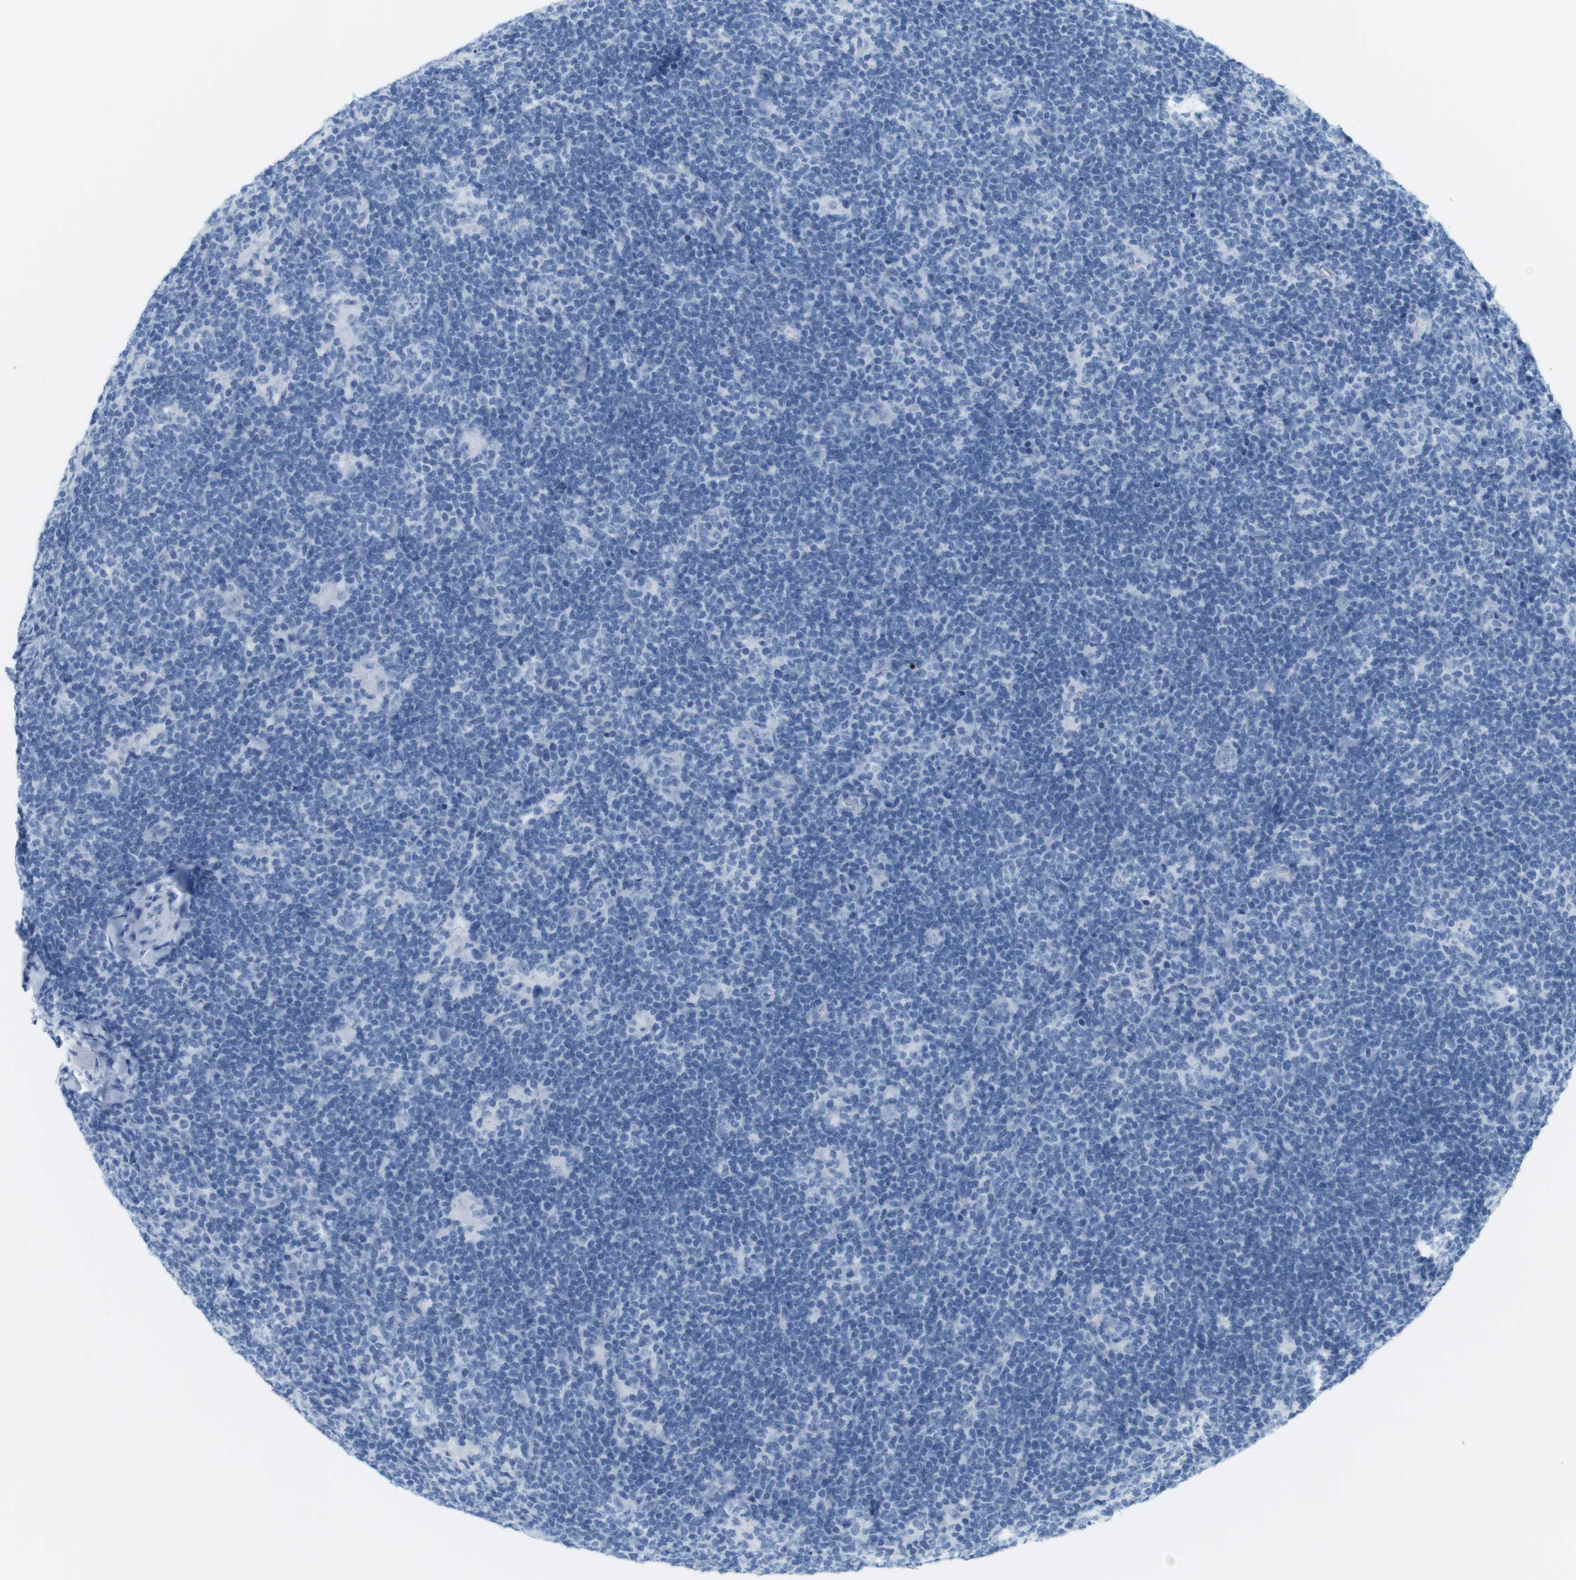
{"staining": {"intensity": "negative", "quantity": "none", "location": "none"}, "tissue": "lymphoma", "cell_type": "Tumor cells", "image_type": "cancer", "snomed": [{"axis": "morphology", "description": "Hodgkin's disease, NOS"}, {"axis": "topography", "description": "Lymph node"}], "caption": "The immunohistochemistry micrograph has no significant positivity in tumor cells of Hodgkin's disease tissue.", "gene": "TNNT2", "patient": {"sex": "female", "age": 57}}